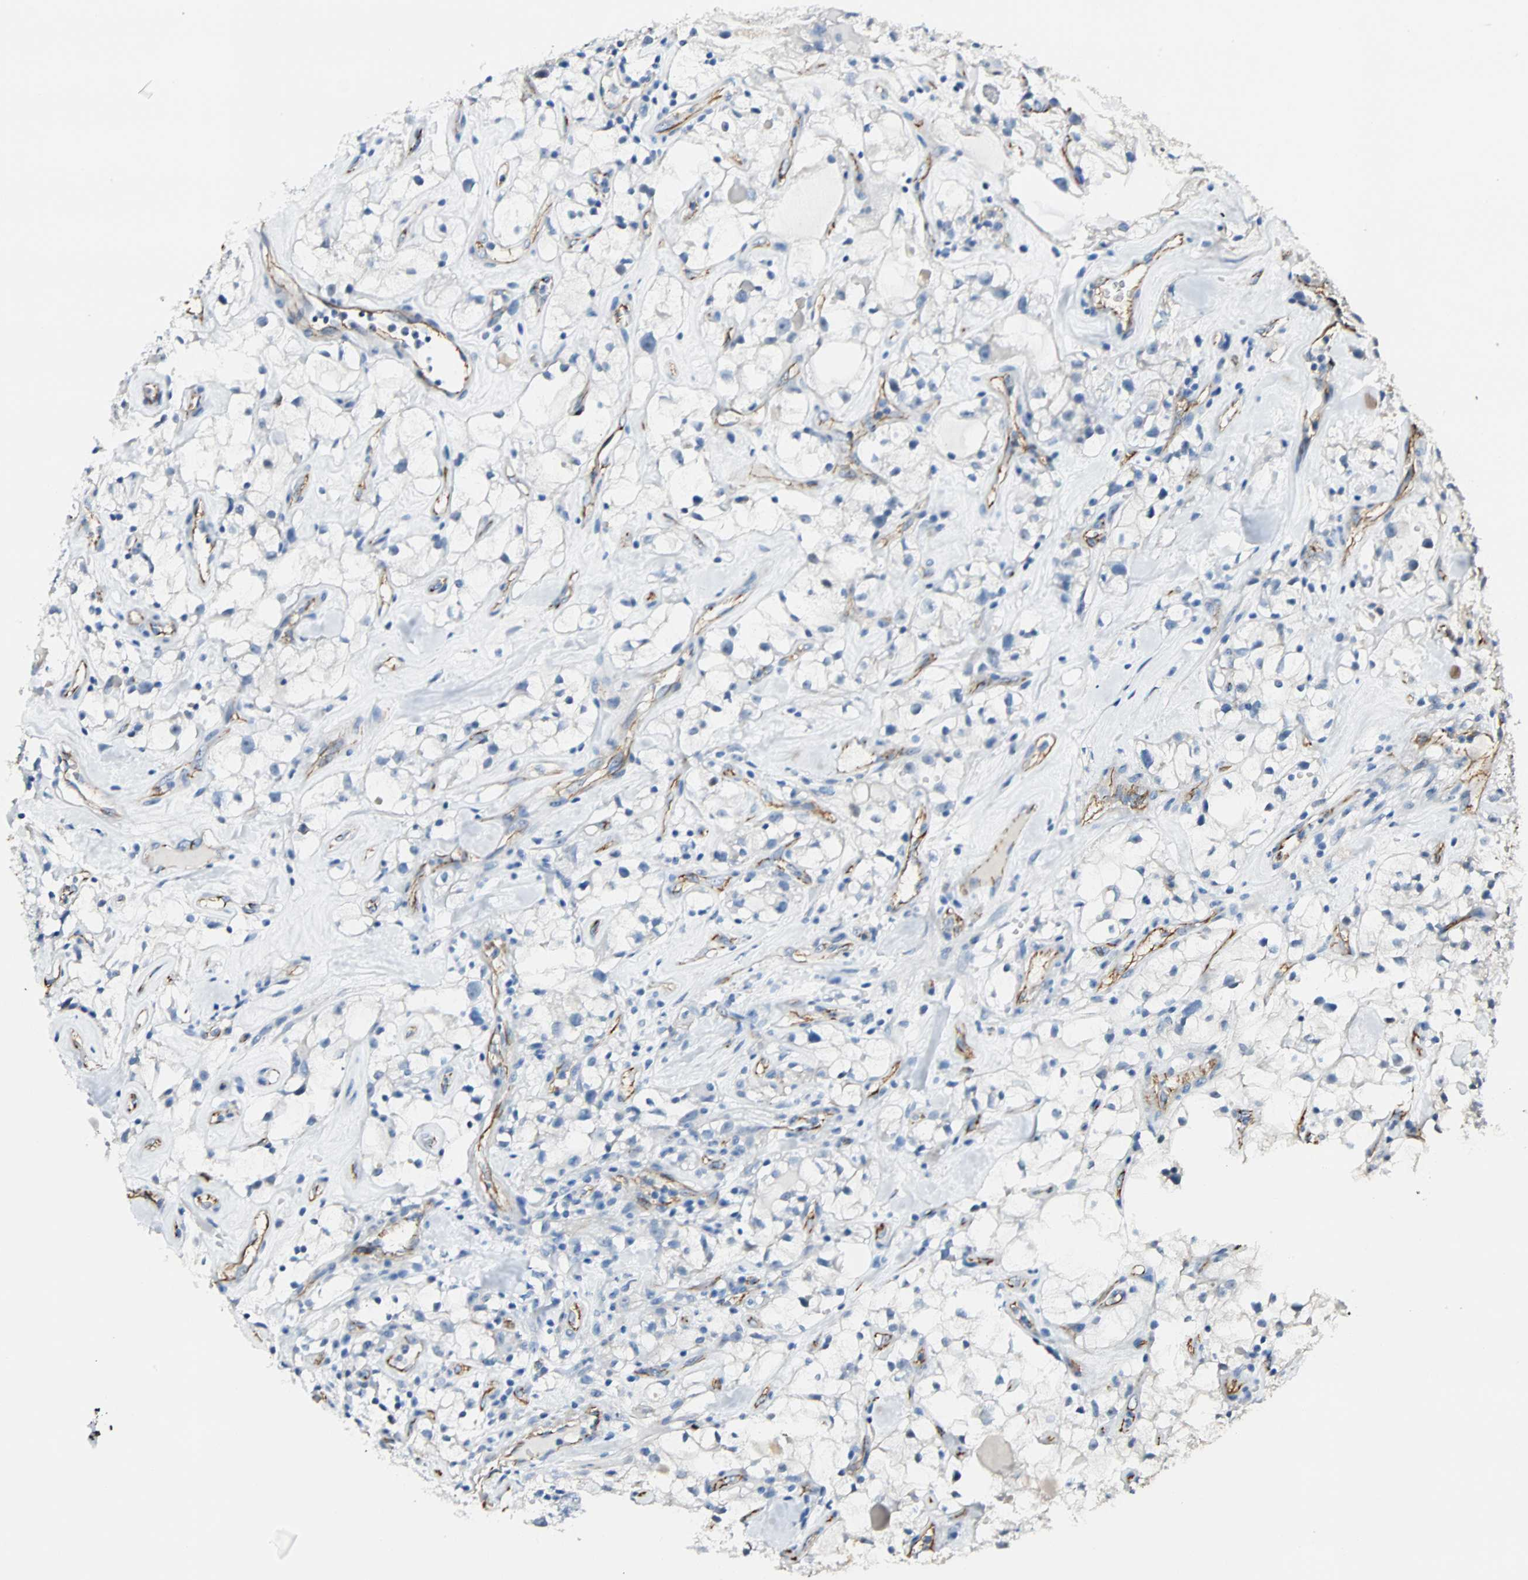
{"staining": {"intensity": "negative", "quantity": "none", "location": "none"}, "tissue": "renal cancer", "cell_type": "Tumor cells", "image_type": "cancer", "snomed": [{"axis": "morphology", "description": "Adenocarcinoma, NOS"}, {"axis": "topography", "description": "Kidney"}], "caption": "An immunohistochemistry image of renal cancer is shown. There is no staining in tumor cells of renal cancer.", "gene": "VPS9D1", "patient": {"sex": "female", "age": 60}}